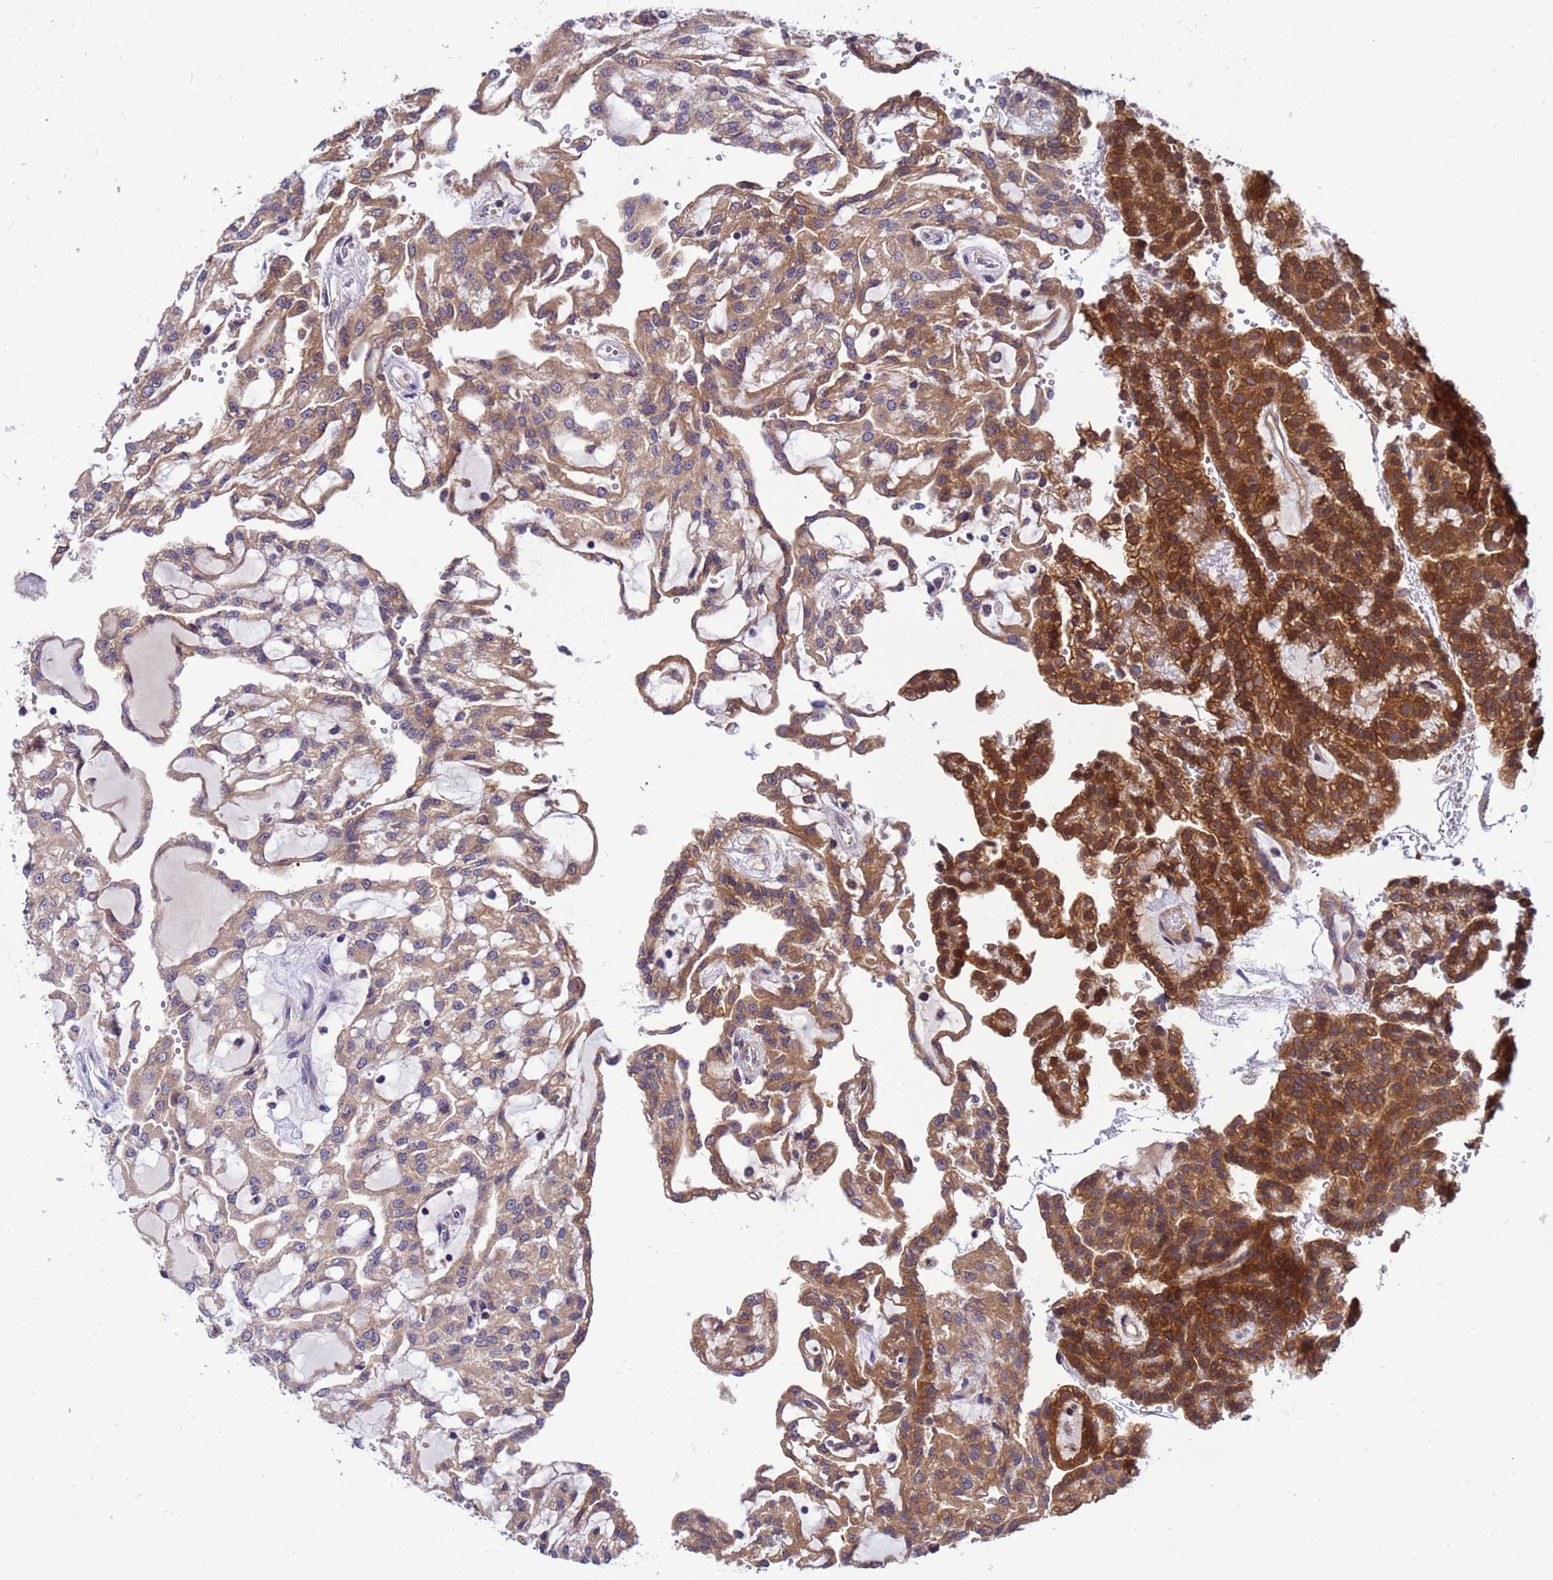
{"staining": {"intensity": "strong", "quantity": "25%-75%", "location": "cytoplasmic/membranous"}, "tissue": "renal cancer", "cell_type": "Tumor cells", "image_type": "cancer", "snomed": [{"axis": "morphology", "description": "Adenocarcinoma, NOS"}, {"axis": "topography", "description": "Kidney"}], "caption": "Human renal cancer (adenocarcinoma) stained with a protein marker exhibits strong staining in tumor cells.", "gene": "GET3", "patient": {"sex": "male", "age": 63}}